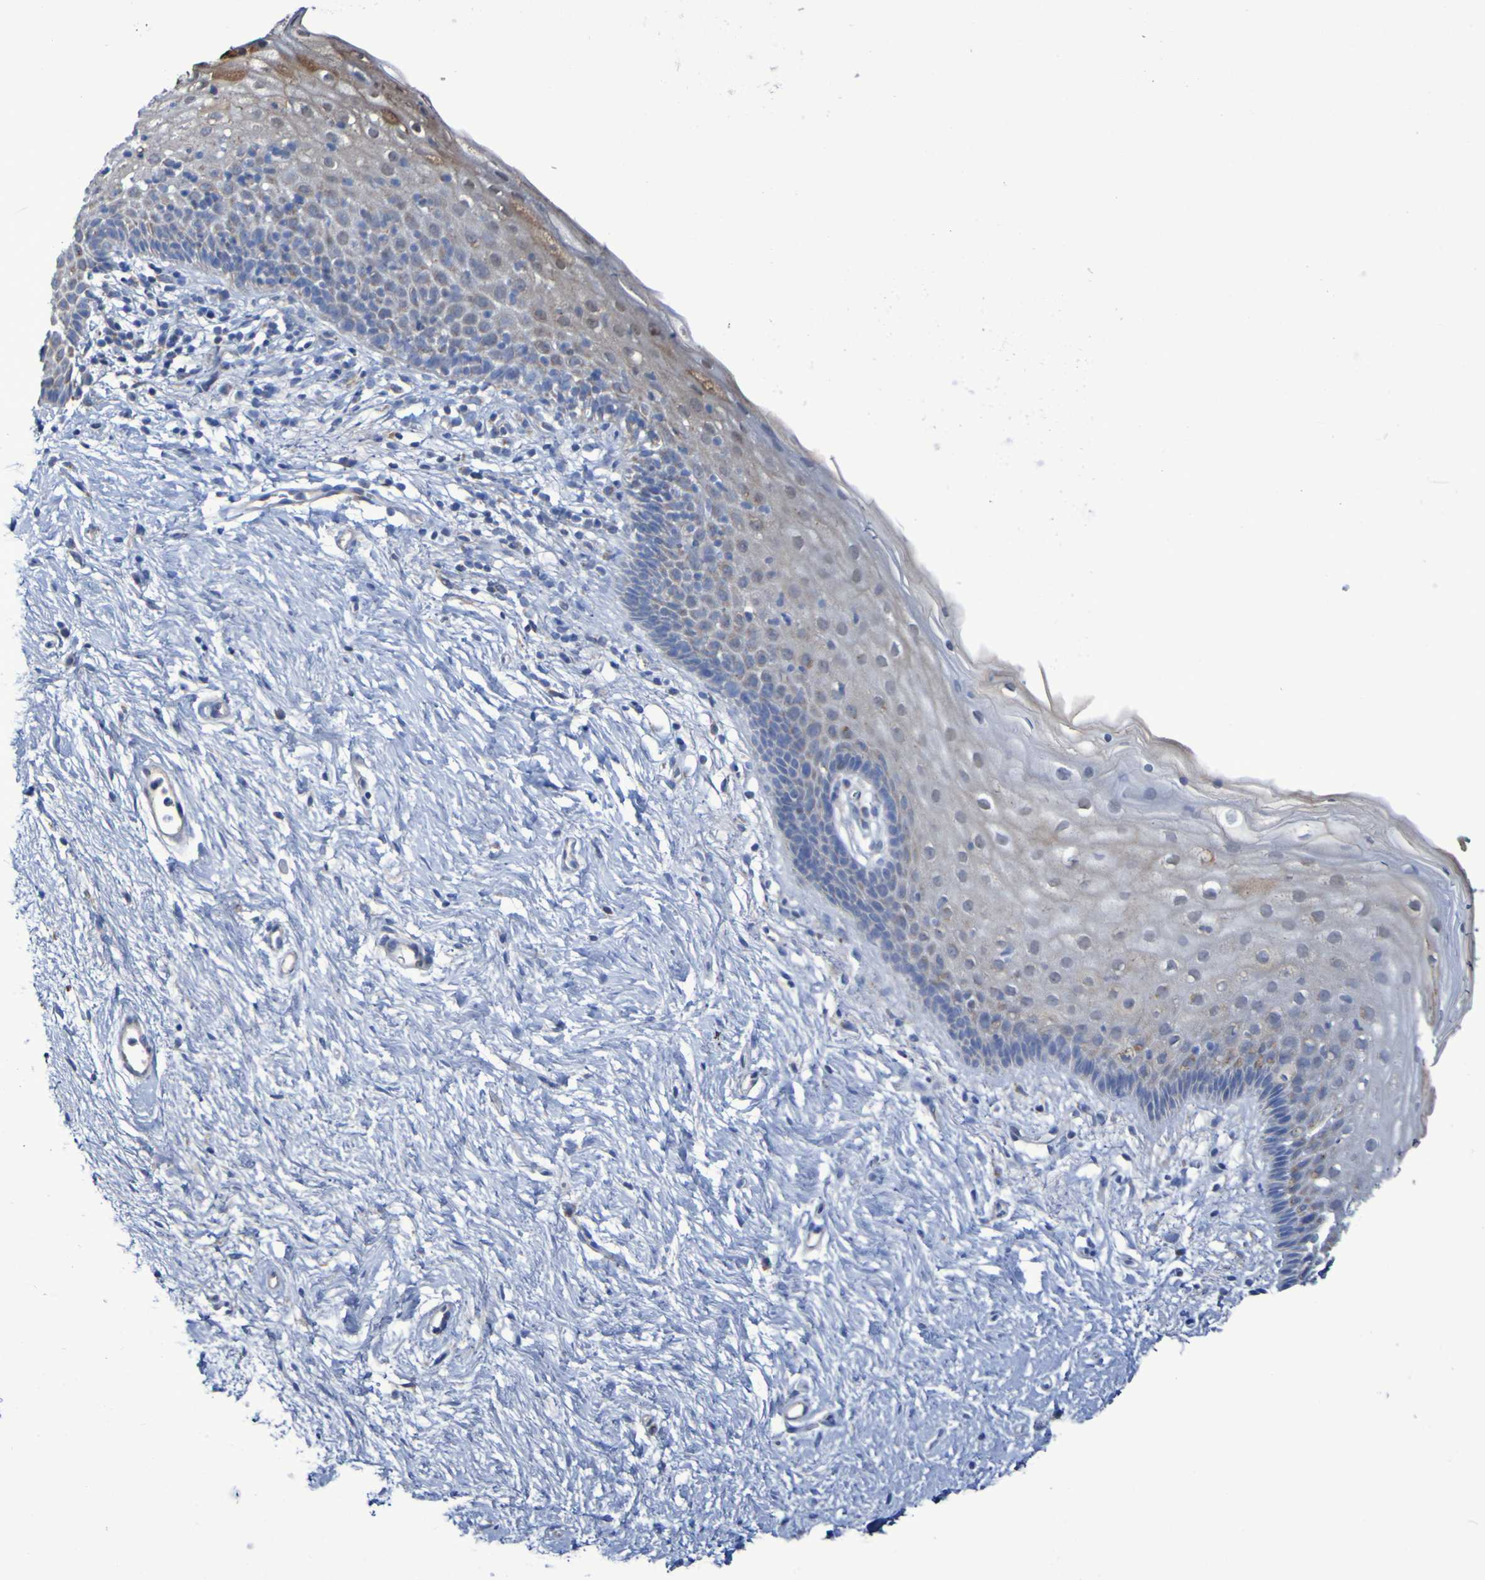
{"staining": {"intensity": "weak", "quantity": "25%-75%", "location": "cytoplasmic/membranous"}, "tissue": "vagina", "cell_type": "Squamous epithelial cells", "image_type": "normal", "snomed": [{"axis": "morphology", "description": "Normal tissue, NOS"}, {"axis": "topography", "description": "Vagina"}], "caption": "An image showing weak cytoplasmic/membranous positivity in approximately 25%-75% of squamous epithelial cells in normal vagina, as visualized by brown immunohistochemical staining.", "gene": "CNTN2", "patient": {"sex": "female", "age": 44}}